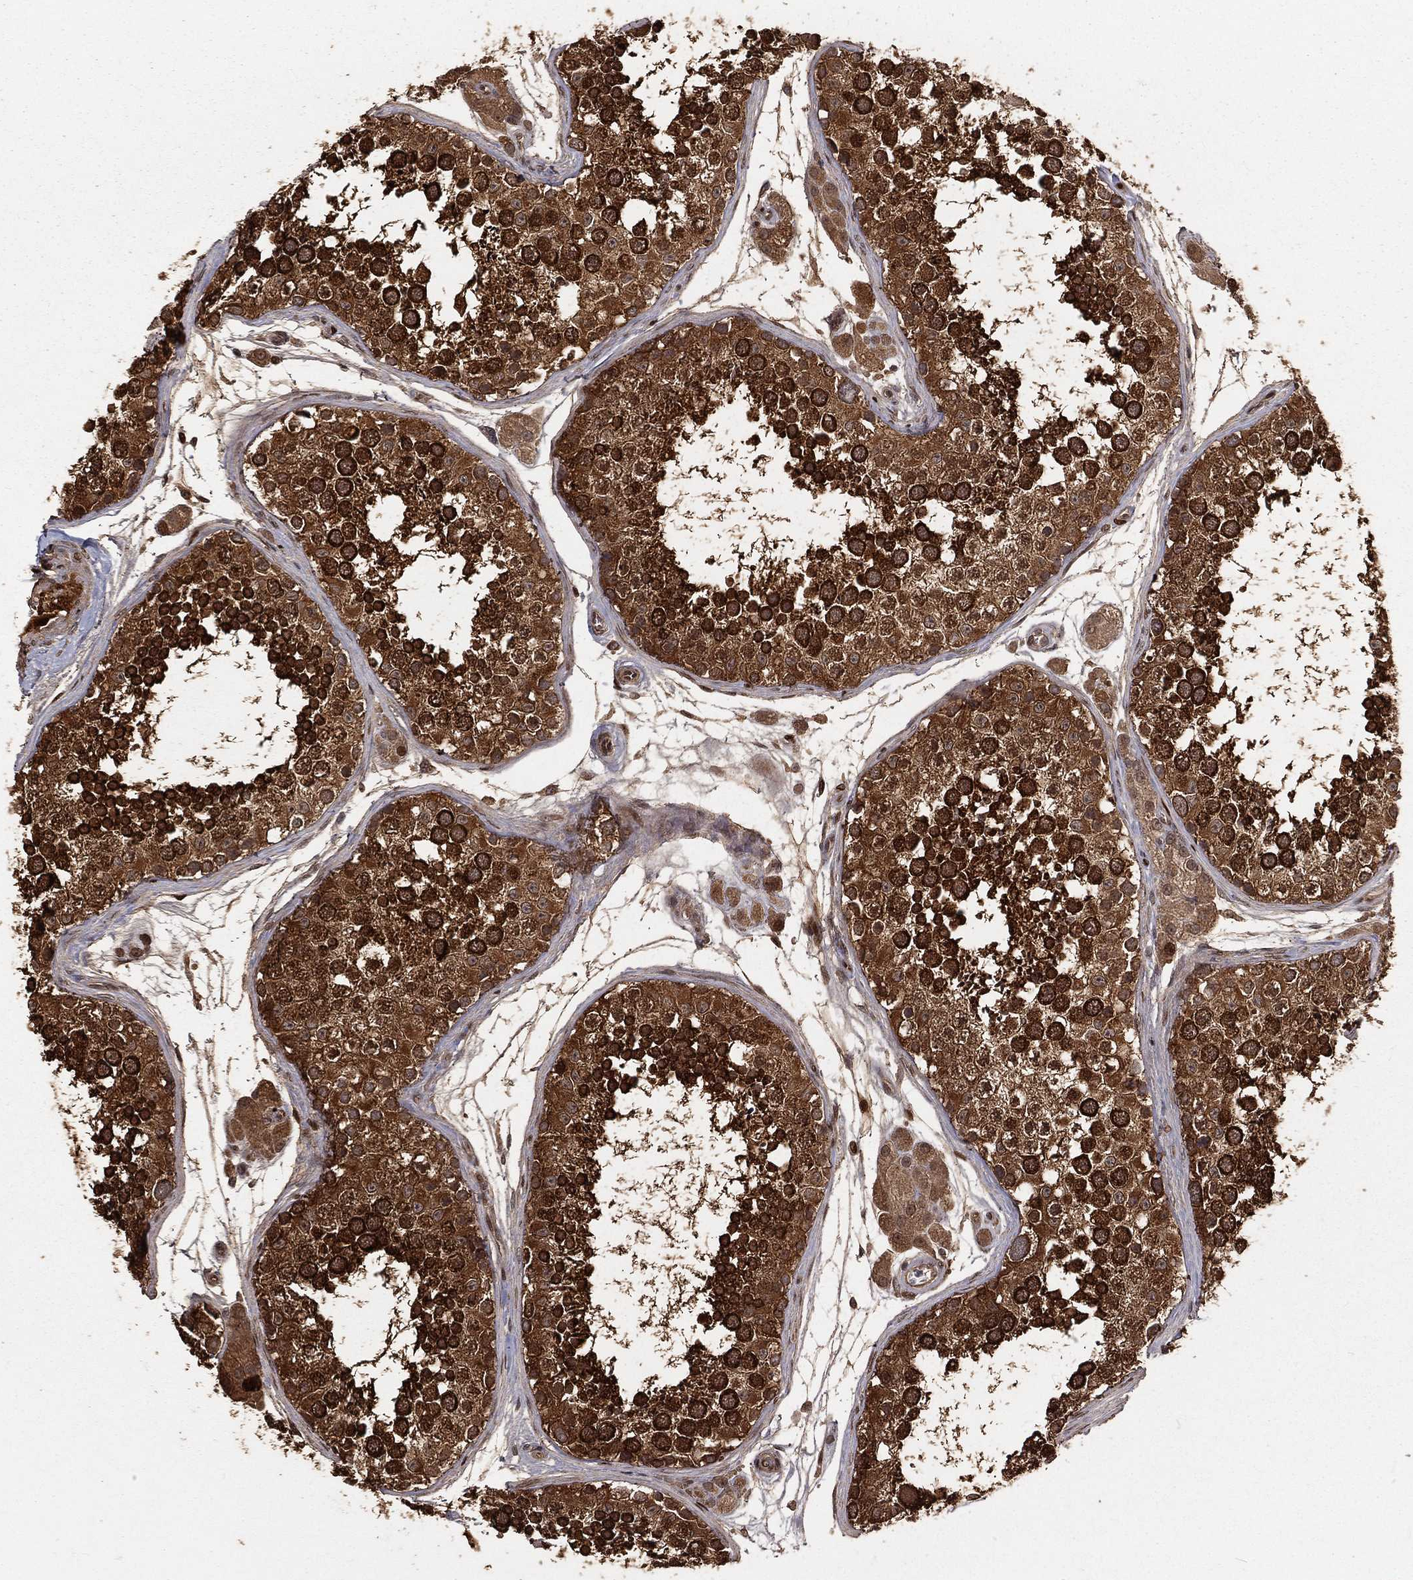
{"staining": {"intensity": "moderate", "quantity": ">75%", "location": "cytoplasmic/membranous"}, "tissue": "testis", "cell_type": "Cells in seminiferous ducts", "image_type": "normal", "snomed": [{"axis": "morphology", "description": "Normal tissue, NOS"}, {"axis": "topography", "description": "Testis"}], "caption": "A brown stain shows moderate cytoplasmic/membranous positivity of a protein in cells in seminiferous ducts of normal testis.", "gene": "MAPK1", "patient": {"sex": "male", "age": 41}}